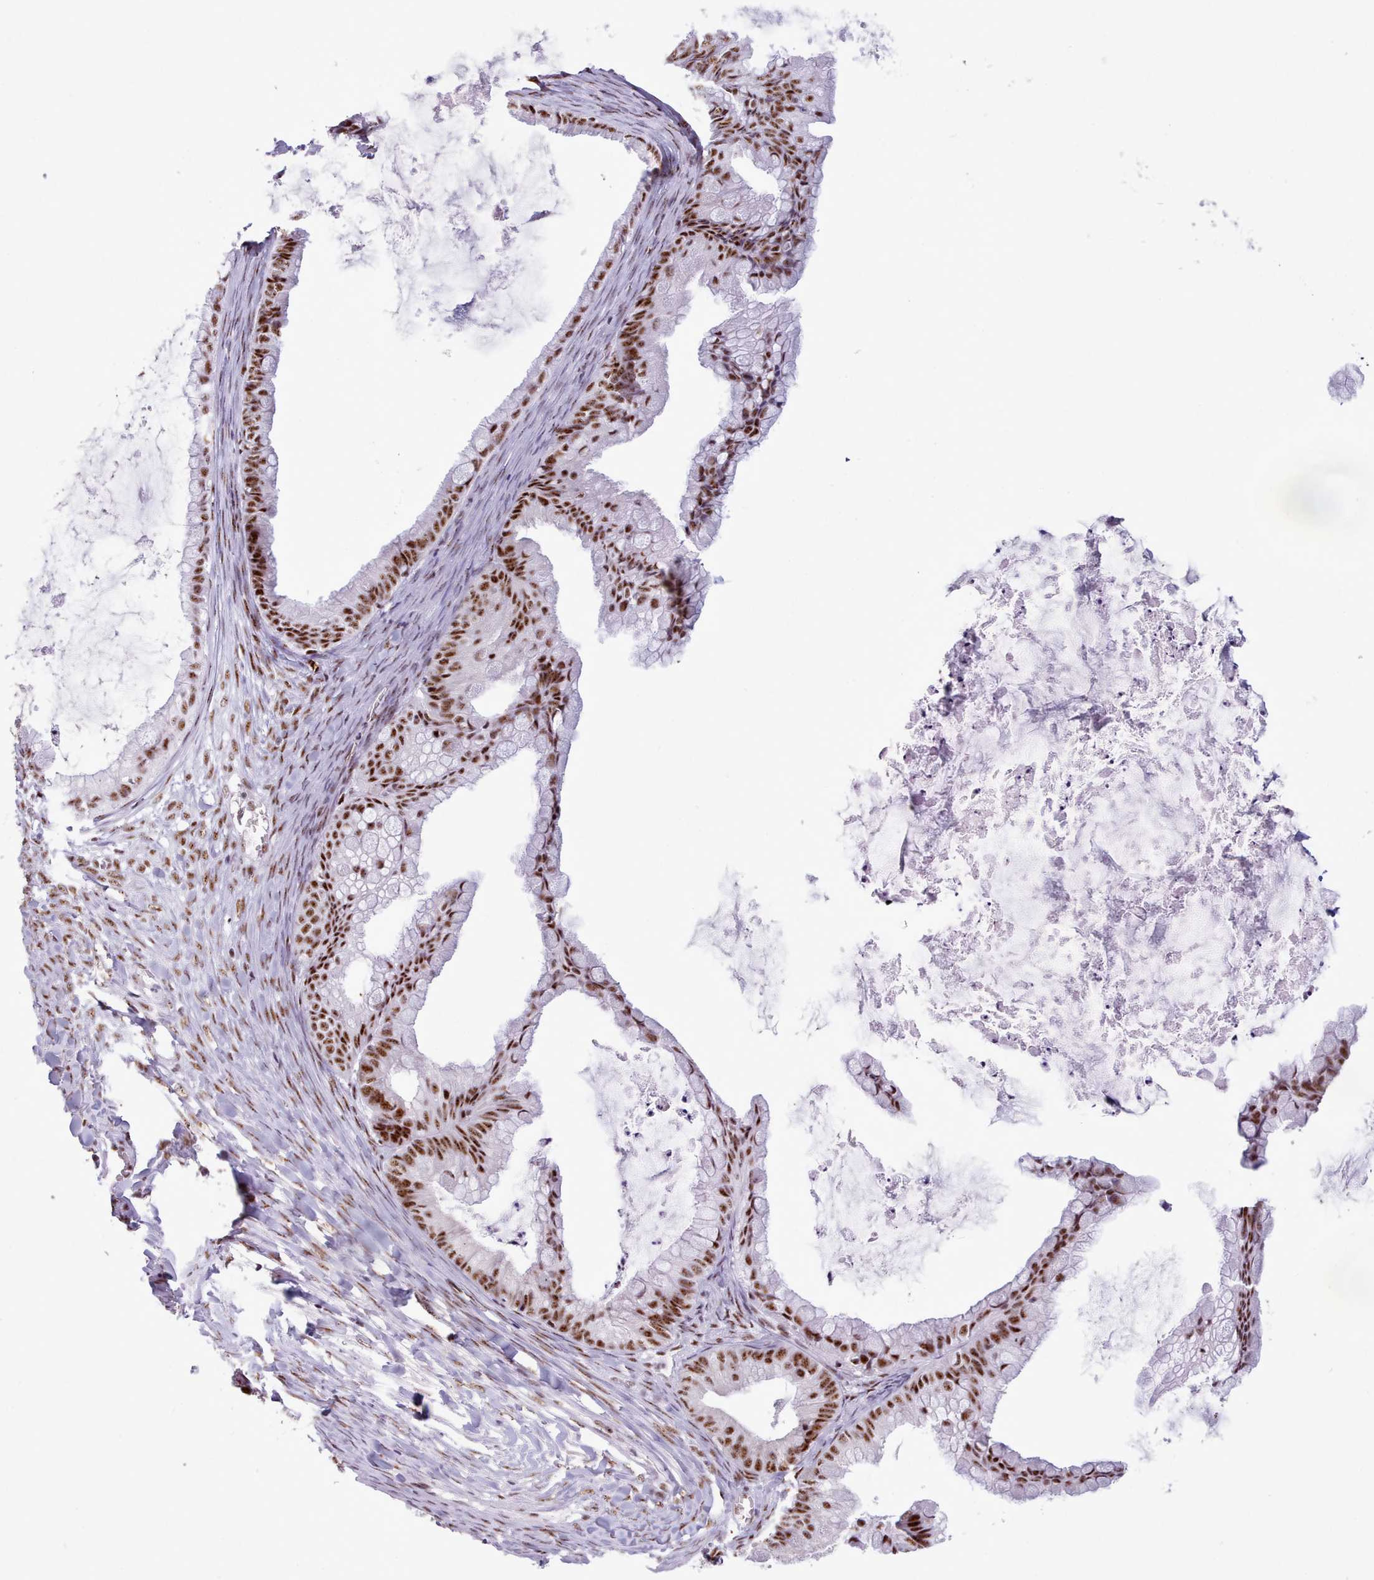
{"staining": {"intensity": "strong", "quantity": ">75%", "location": "nuclear"}, "tissue": "ovarian cancer", "cell_type": "Tumor cells", "image_type": "cancer", "snomed": [{"axis": "morphology", "description": "Cystadenocarcinoma, mucinous, NOS"}, {"axis": "topography", "description": "Ovary"}], "caption": "High-magnification brightfield microscopy of ovarian cancer stained with DAB (brown) and counterstained with hematoxylin (blue). tumor cells exhibit strong nuclear expression is appreciated in about>75% of cells.", "gene": "TMEM35B", "patient": {"sex": "female", "age": 35}}